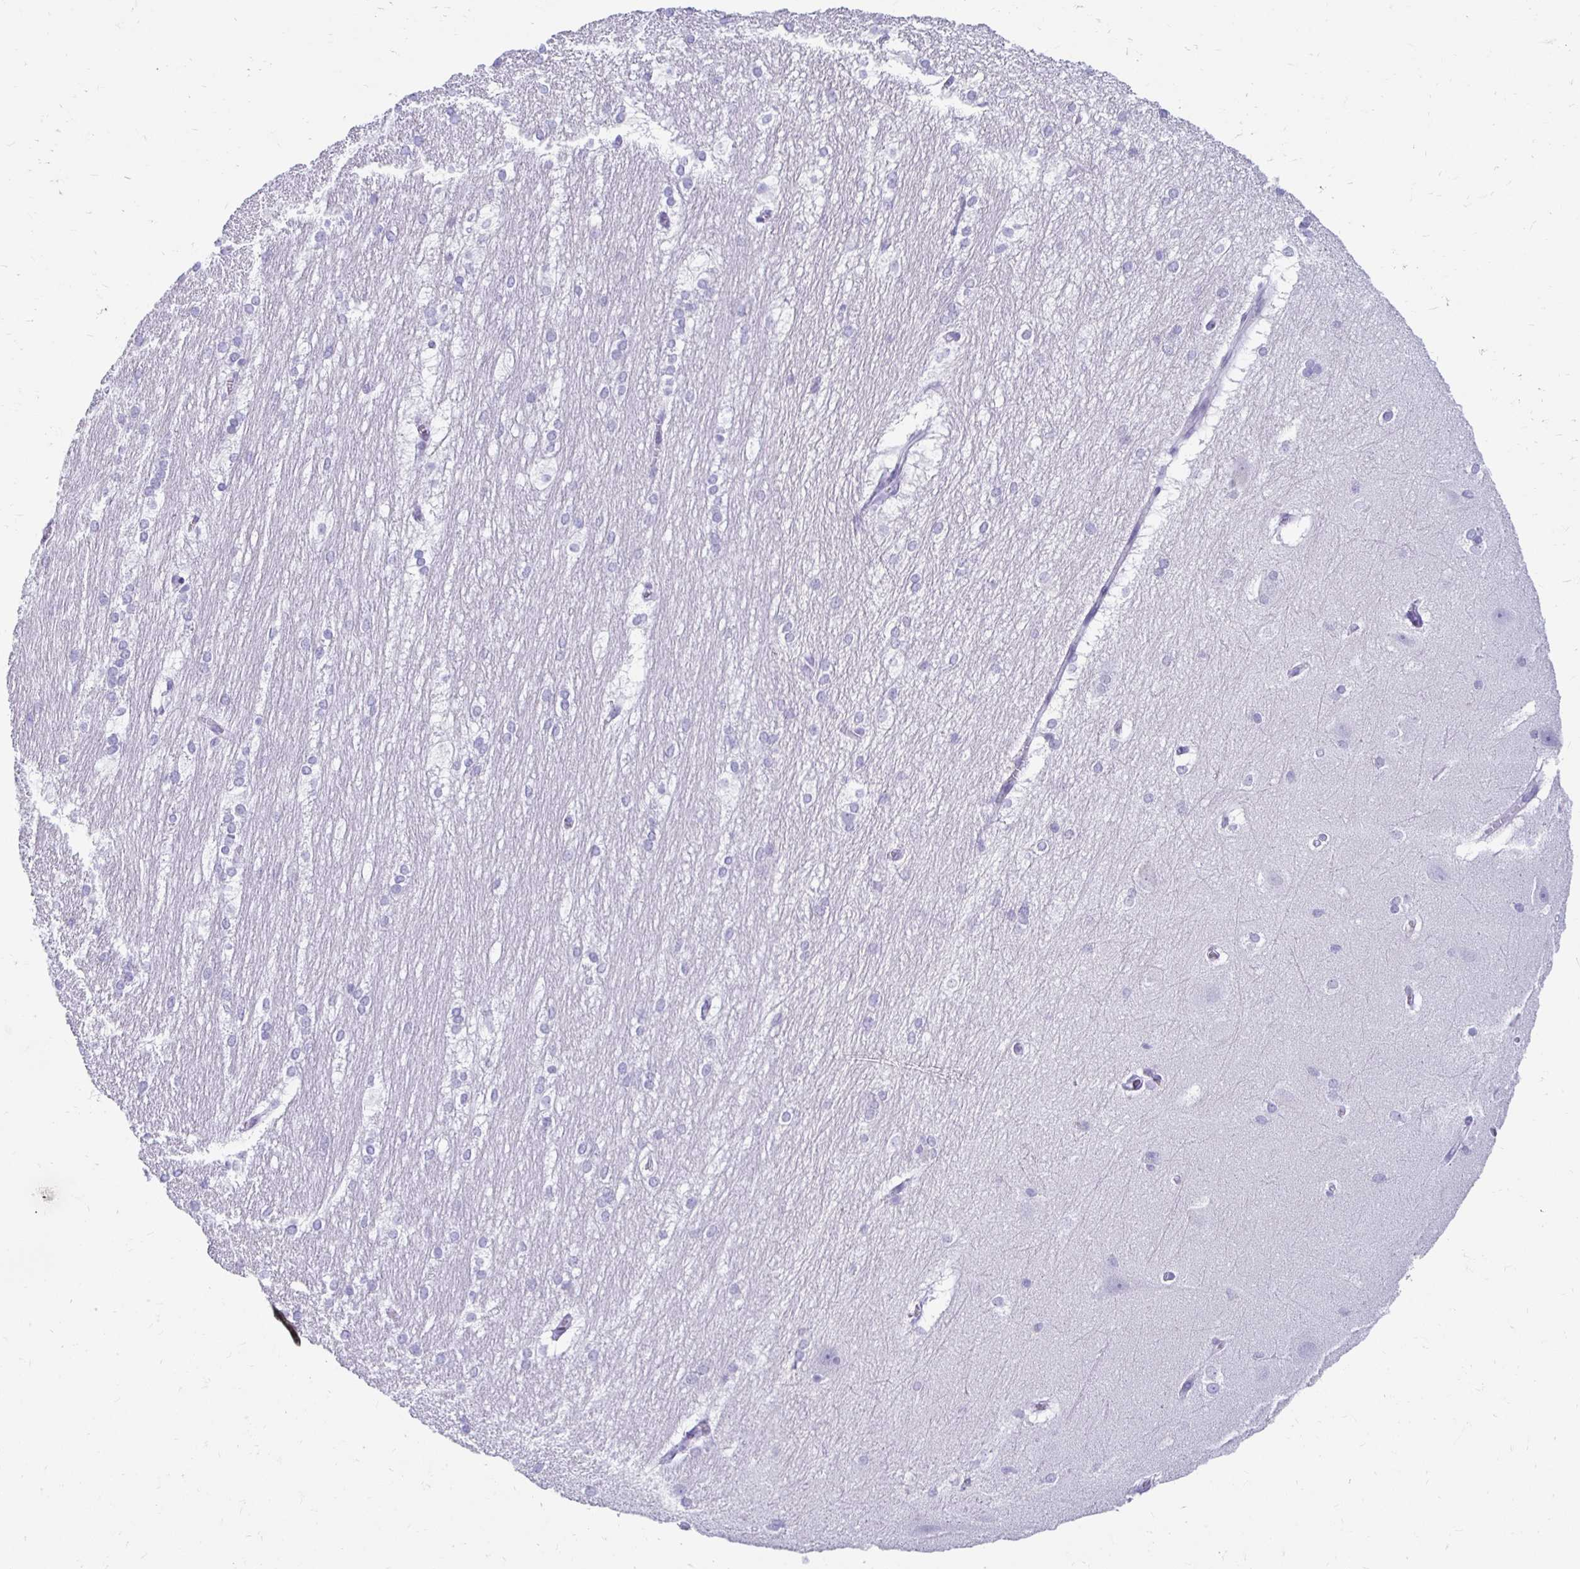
{"staining": {"intensity": "negative", "quantity": "none", "location": "none"}, "tissue": "hippocampus", "cell_type": "Glial cells", "image_type": "normal", "snomed": [{"axis": "morphology", "description": "Normal tissue, NOS"}, {"axis": "topography", "description": "Cerebral cortex"}, {"axis": "topography", "description": "Hippocampus"}], "caption": "This is an immunohistochemistry (IHC) histopathology image of benign hippocampus. There is no positivity in glial cells.", "gene": "CST6", "patient": {"sex": "female", "age": 19}}